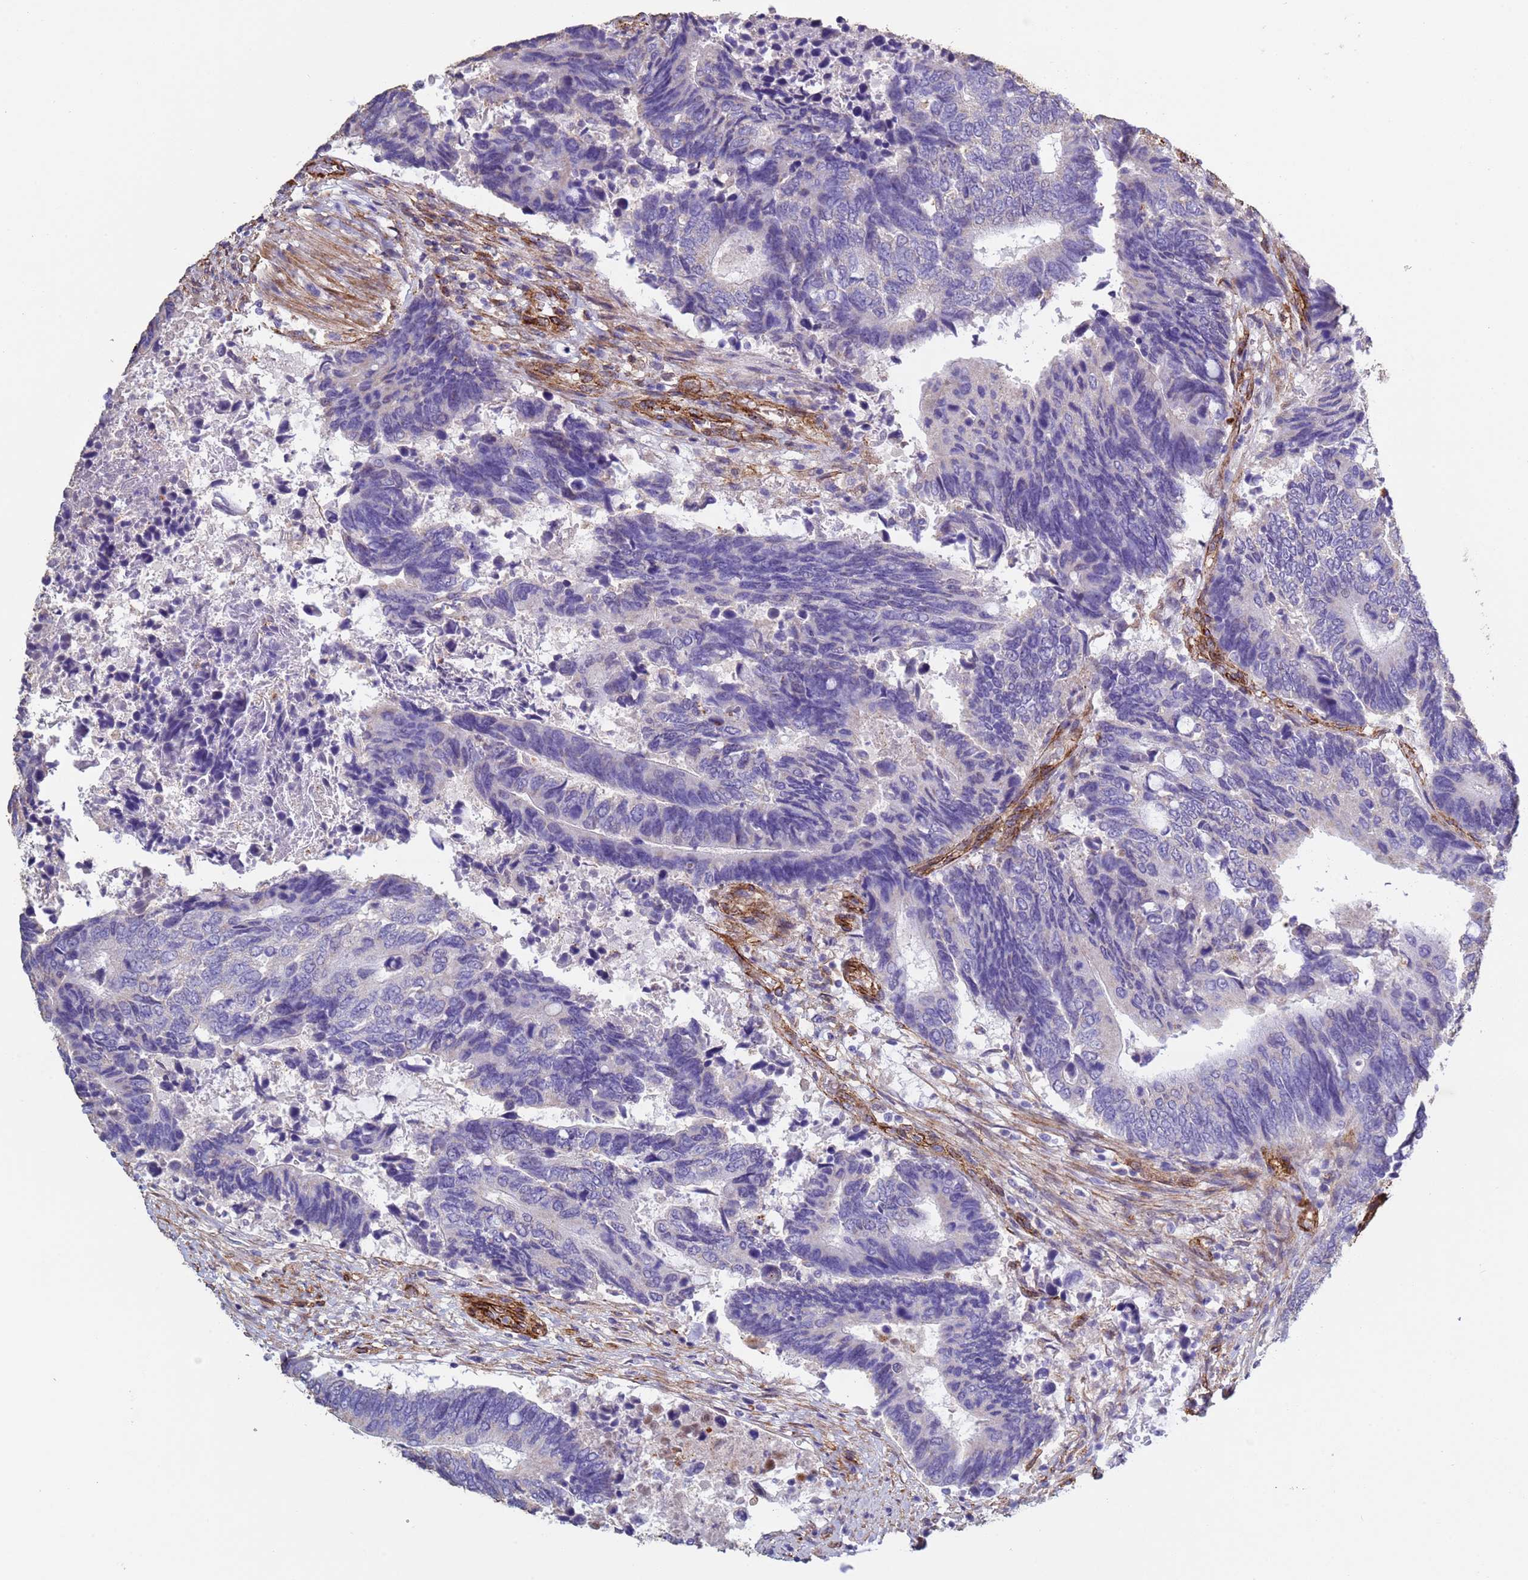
{"staining": {"intensity": "negative", "quantity": "none", "location": "none"}, "tissue": "colorectal cancer", "cell_type": "Tumor cells", "image_type": "cancer", "snomed": [{"axis": "morphology", "description": "Adenocarcinoma, NOS"}, {"axis": "topography", "description": "Colon"}], "caption": "Protein analysis of colorectal cancer reveals no significant positivity in tumor cells. The staining was performed using DAB to visualize the protein expression in brown, while the nuclei were stained in blue with hematoxylin (Magnification: 20x).", "gene": "GASK1A", "patient": {"sex": "male", "age": 87}}